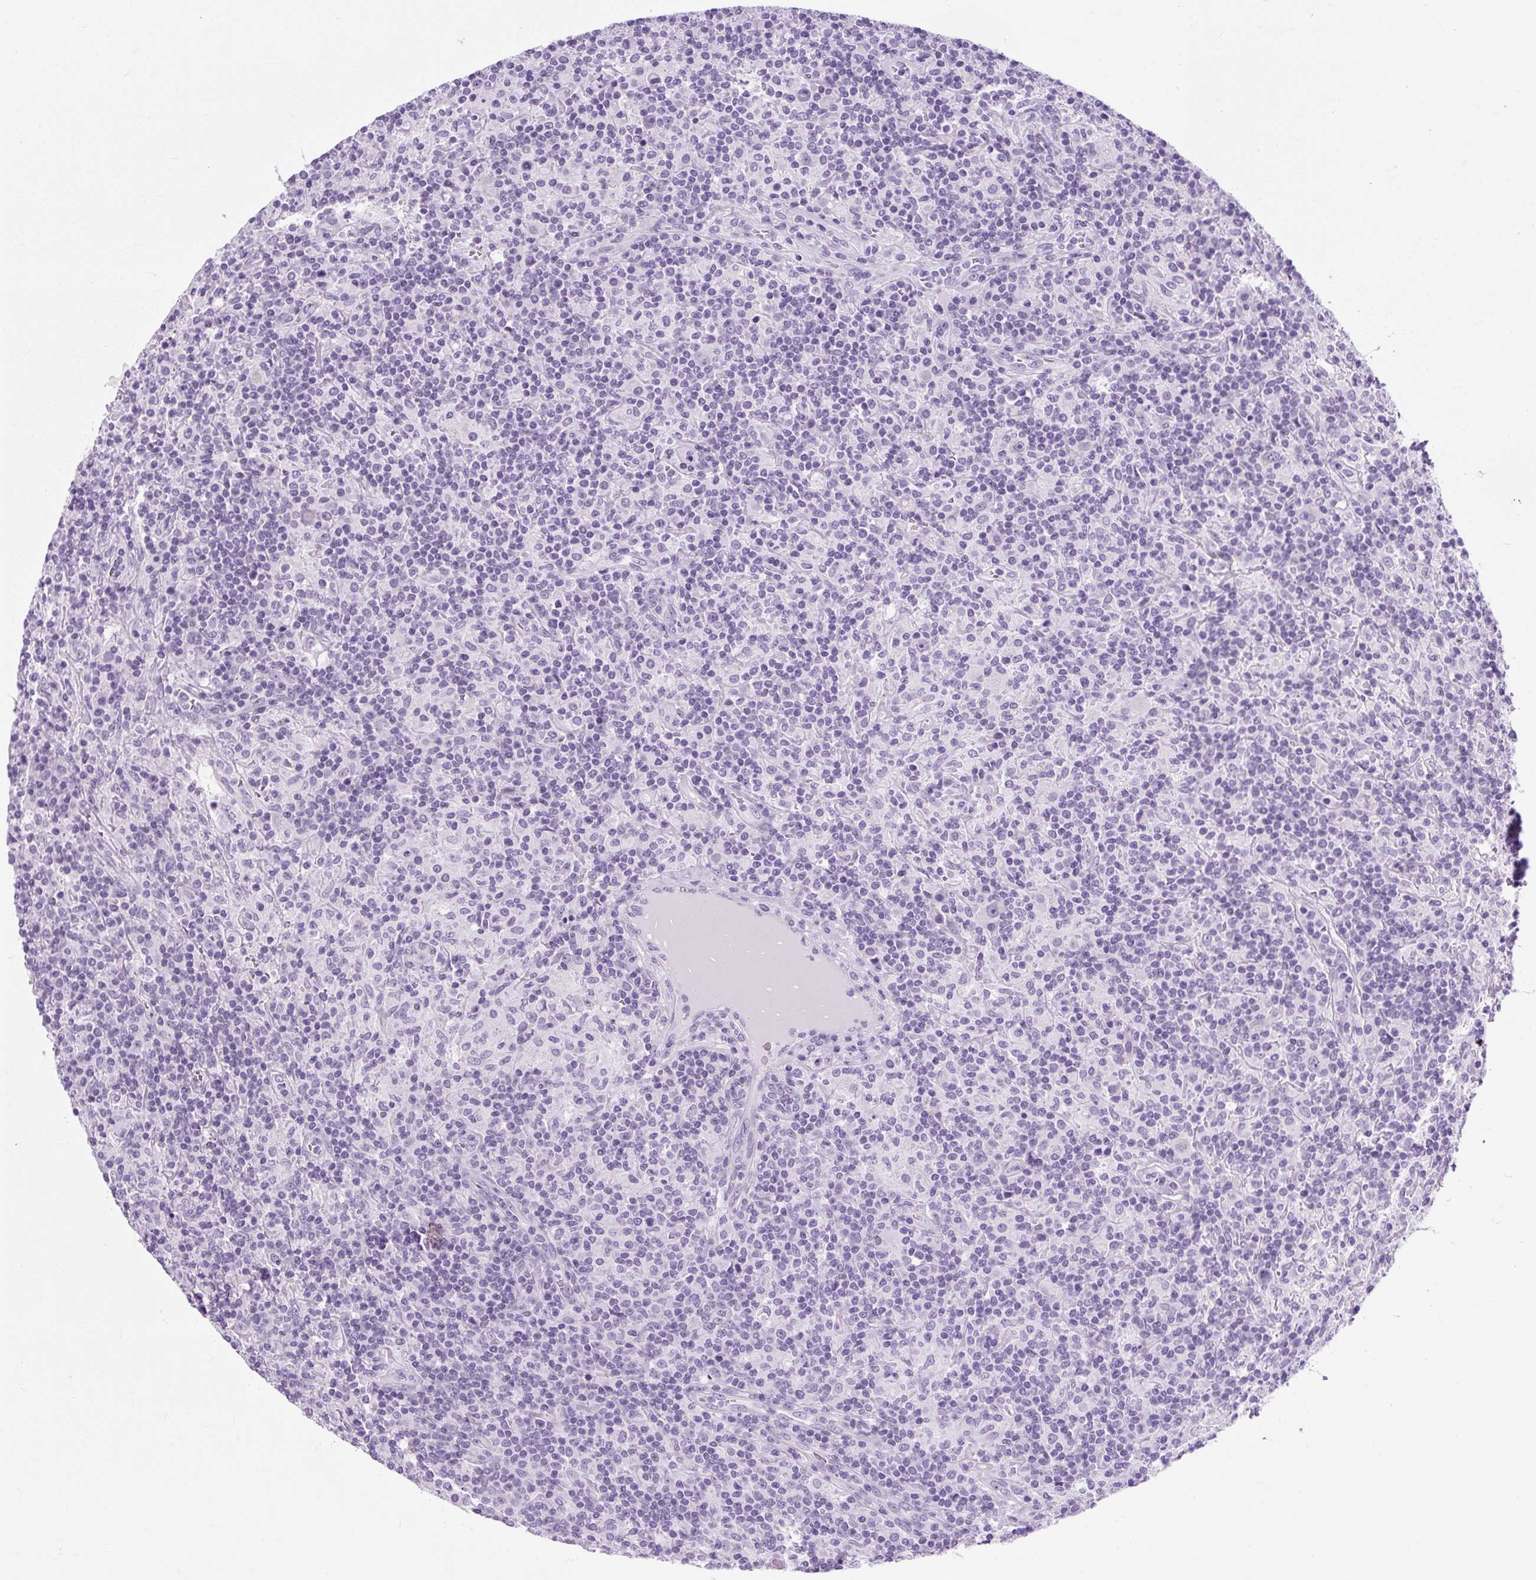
{"staining": {"intensity": "negative", "quantity": "none", "location": "none"}, "tissue": "lymphoma", "cell_type": "Tumor cells", "image_type": "cancer", "snomed": [{"axis": "morphology", "description": "Hodgkin's disease, NOS"}, {"axis": "topography", "description": "Lymph node"}], "caption": "Tumor cells show no significant staining in lymphoma. The staining is performed using DAB (3,3'-diaminobenzidine) brown chromogen with nuclei counter-stained in using hematoxylin.", "gene": "TMEM89", "patient": {"sex": "male", "age": 70}}